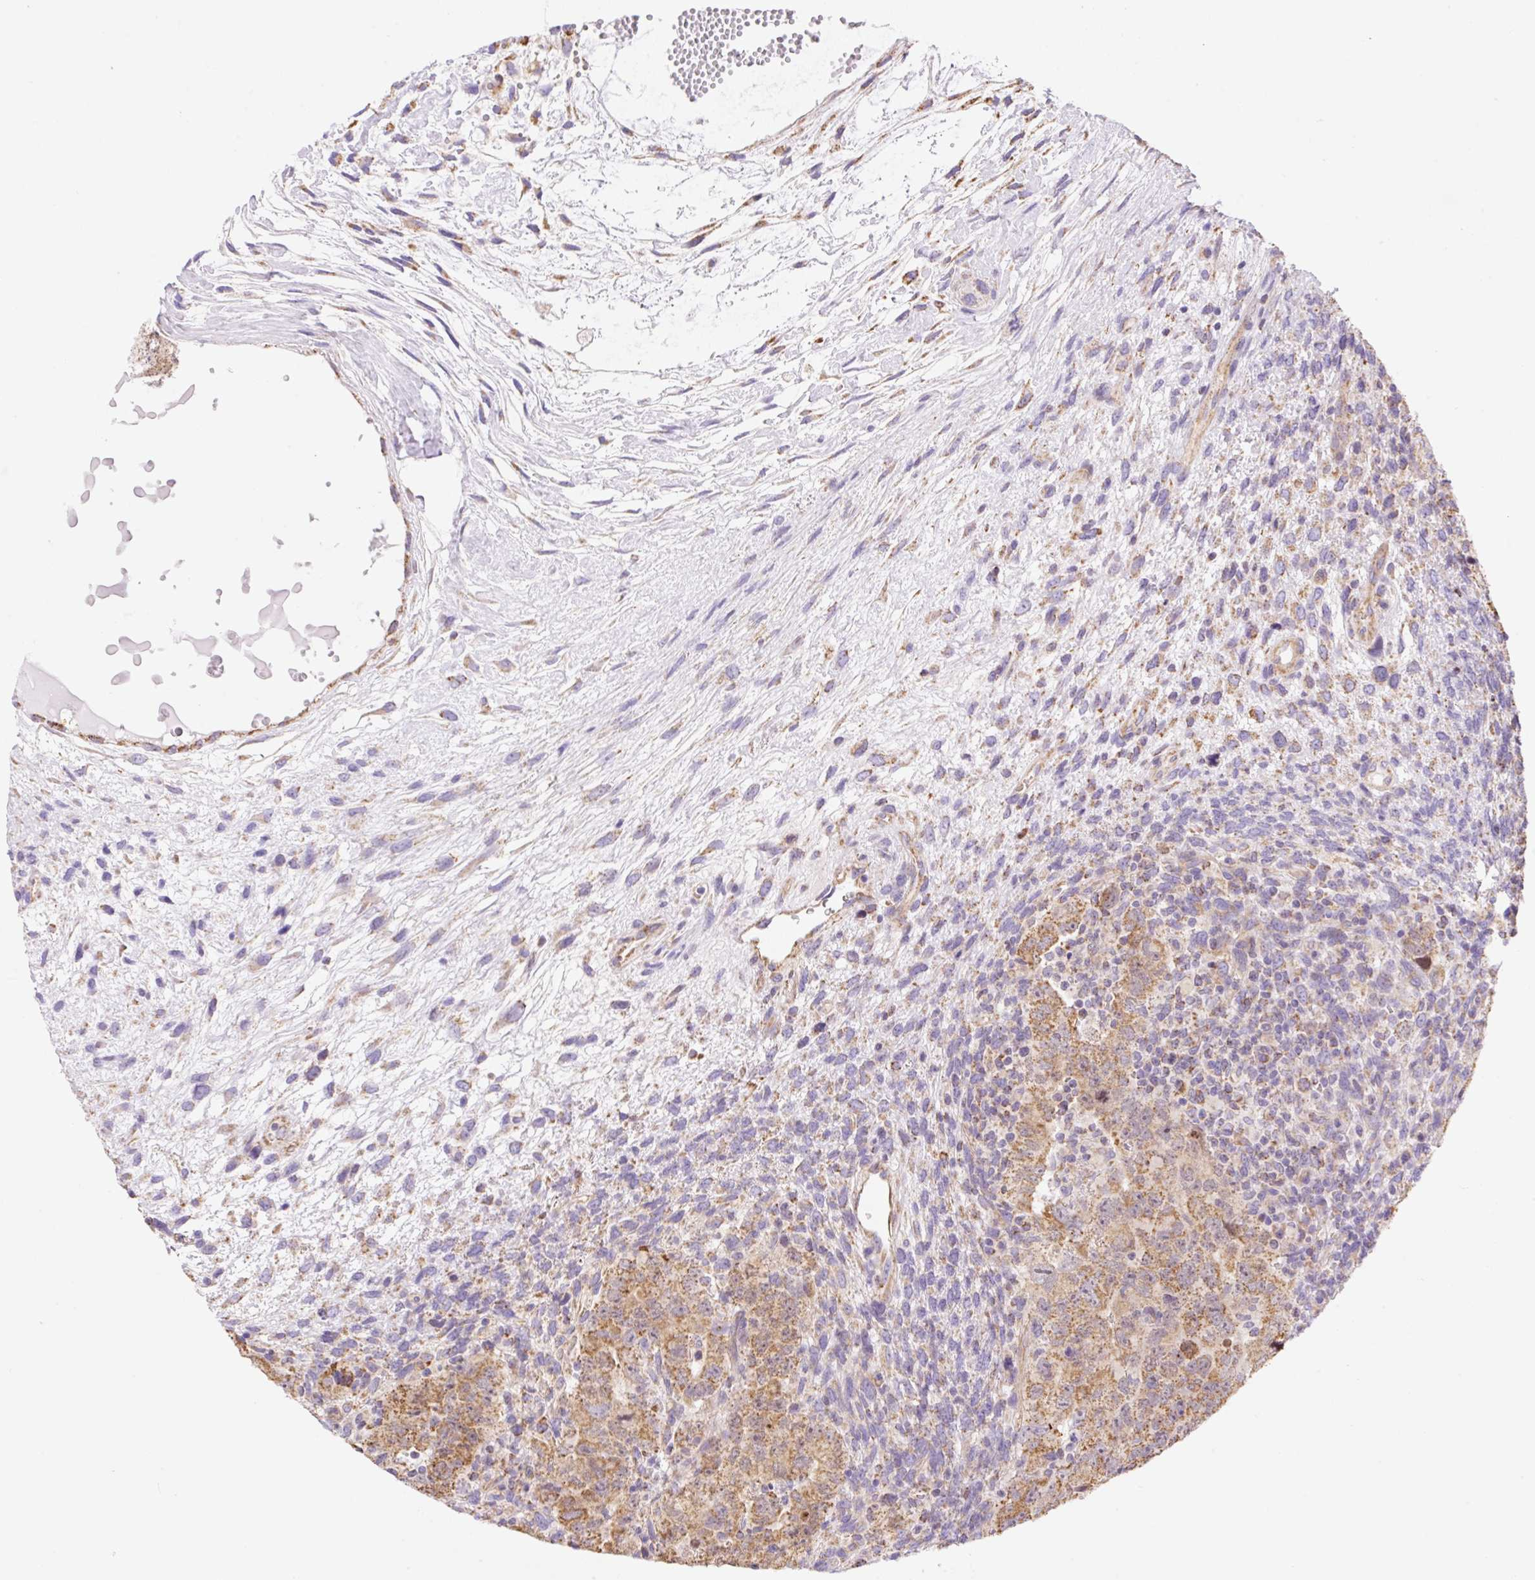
{"staining": {"intensity": "moderate", "quantity": ">75%", "location": "cytoplasmic/membranous"}, "tissue": "testis cancer", "cell_type": "Tumor cells", "image_type": "cancer", "snomed": [{"axis": "morphology", "description": "Carcinoma, Embryonal, NOS"}, {"axis": "topography", "description": "Testis"}], "caption": "DAB immunohistochemical staining of embryonal carcinoma (testis) exhibits moderate cytoplasmic/membranous protein expression in about >75% of tumor cells.", "gene": "ESAM", "patient": {"sex": "male", "age": 24}}